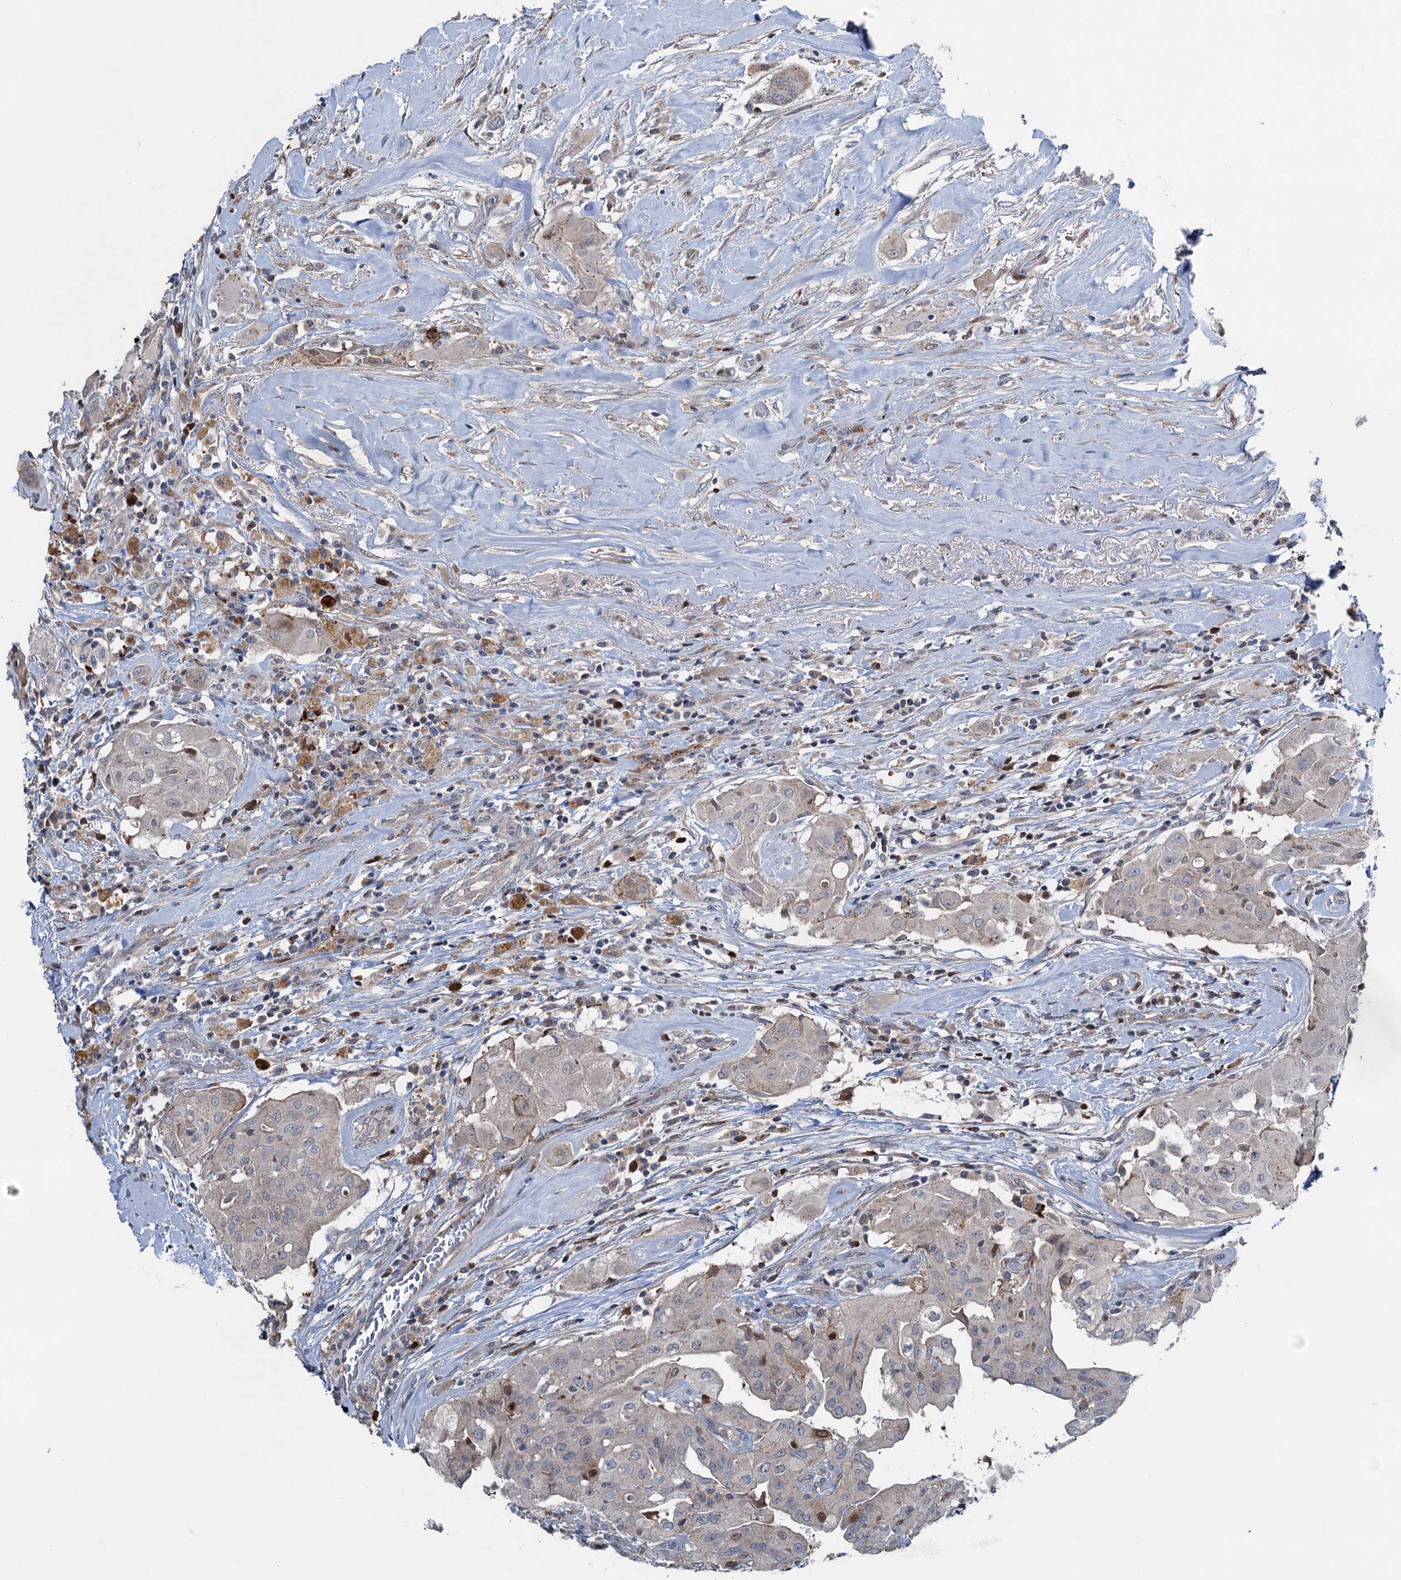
{"staining": {"intensity": "negative", "quantity": "none", "location": "none"}, "tissue": "thyroid cancer", "cell_type": "Tumor cells", "image_type": "cancer", "snomed": [{"axis": "morphology", "description": "Papillary adenocarcinoma, NOS"}, {"axis": "topography", "description": "Thyroid gland"}], "caption": "Photomicrograph shows no significant protein staining in tumor cells of thyroid cancer (papillary adenocarcinoma). The staining was performed using DAB to visualize the protein expression in brown, while the nuclei were stained in blue with hematoxylin (Magnification: 20x).", "gene": "NCAPD2", "patient": {"sex": "female", "age": 59}}